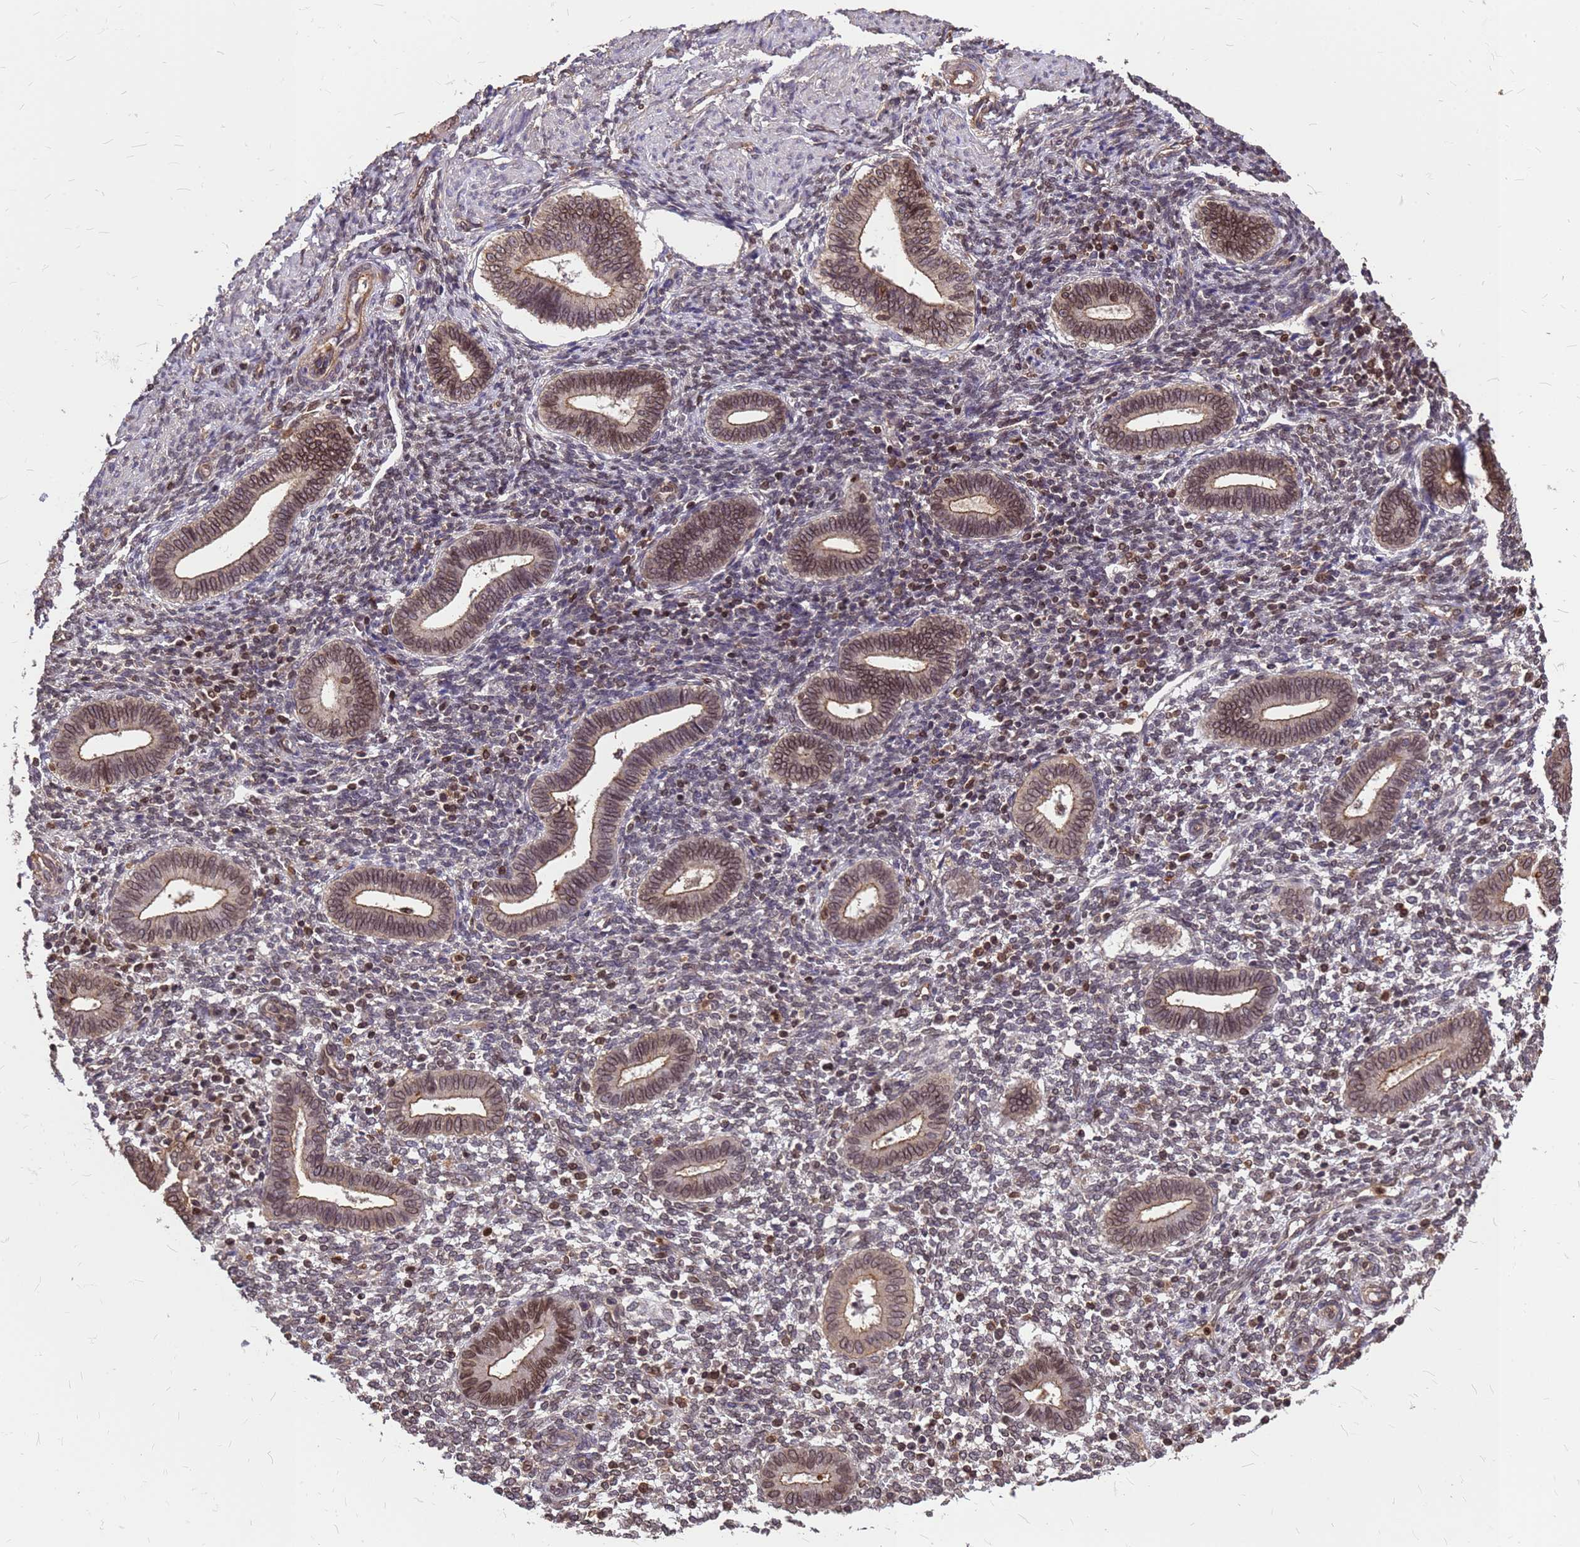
{"staining": {"intensity": "moderate", "quantity": "25%-75%", "location": "nuclear"}, "tissue": "endometrium", "cell_type": "Cells in endometrial stroma", "image_type": "normal", "snomed": [{"axis": "morphology", "description": "Normal tissue, NOS"}, {"axis": "topography", "description": "Endometrium"}], "caption": "Endometrium stained for a protein demonstrates moderate nuclear positivity in cells in endometrial stroma. Nuclei are stained in blue.", "gene": "C1orf35", "patient": {"sex": "female", "age": 44}}